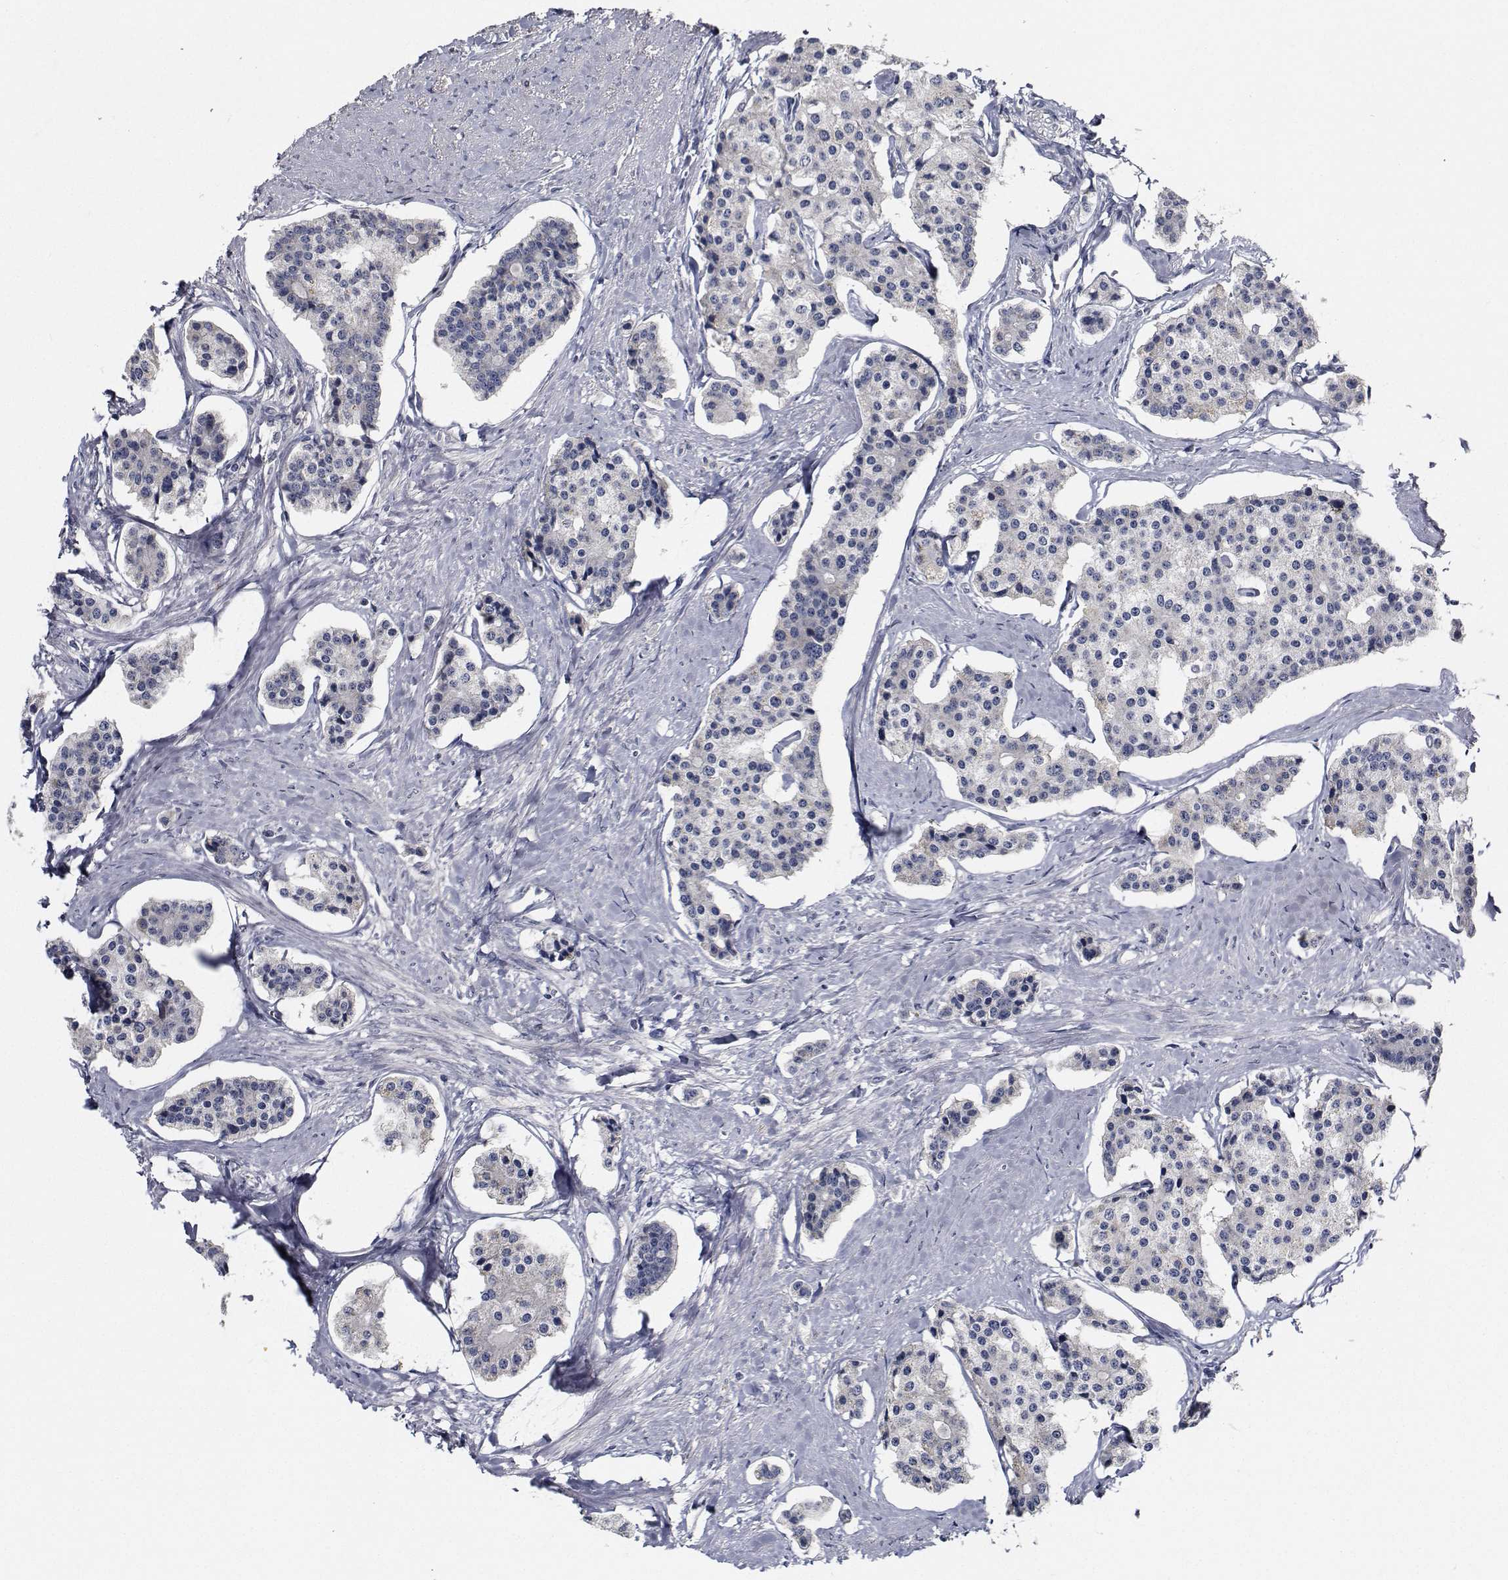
{"staining": {"intensity": "negative", "quantity": "none", "location": "none"}, "tissue": "carcinoid", "cell_type": "Tumor cells", "image_type": "cancer", "snomed": [{"axis": "morphology", "description": "Carcinoid, malignant, NOS"}, {"axis": "topography", "description": "Small intestine"}], "caption": "A high-resolution image shows immunohistochemistry staining of carcinoid (malignant), which exhibits no significant staining in tumor cells. (DAB immunohistochemistry (IHC), high magnification).", "gene": "NVL", "patient": {"sex": "female", "age": 65}}